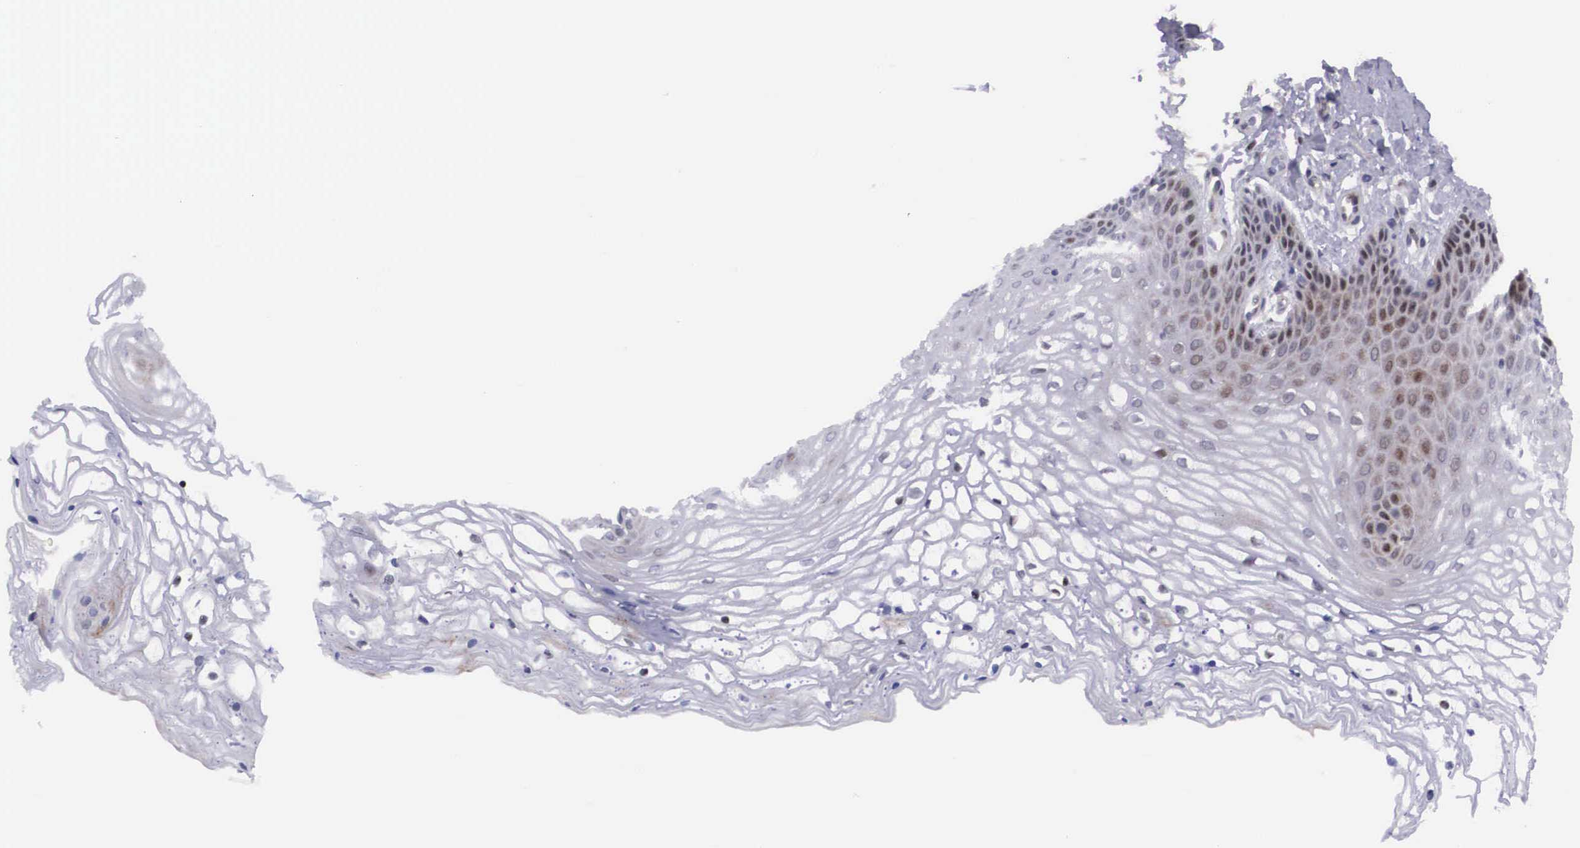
{"staining": {"intensity": "weak", "quantity": "25%-75%", "location": "cytoplasmic/membranous"}, "tissue": "vagina", "cell_type": "Squamous epithelial cells", "image_type": "normal", "snomed": [{"axis": "morphology", "description": "Normal tissue, NOS"}, {"axis": "topography", "description": "Vagina"}], "caption": "A brown stain labels weak cytoplasmic/membranous positivity of a protein in squamous epithelial cells of normal vagina.", "gene": "EMID1", "patient": {"sex": "female", "age": 68}}